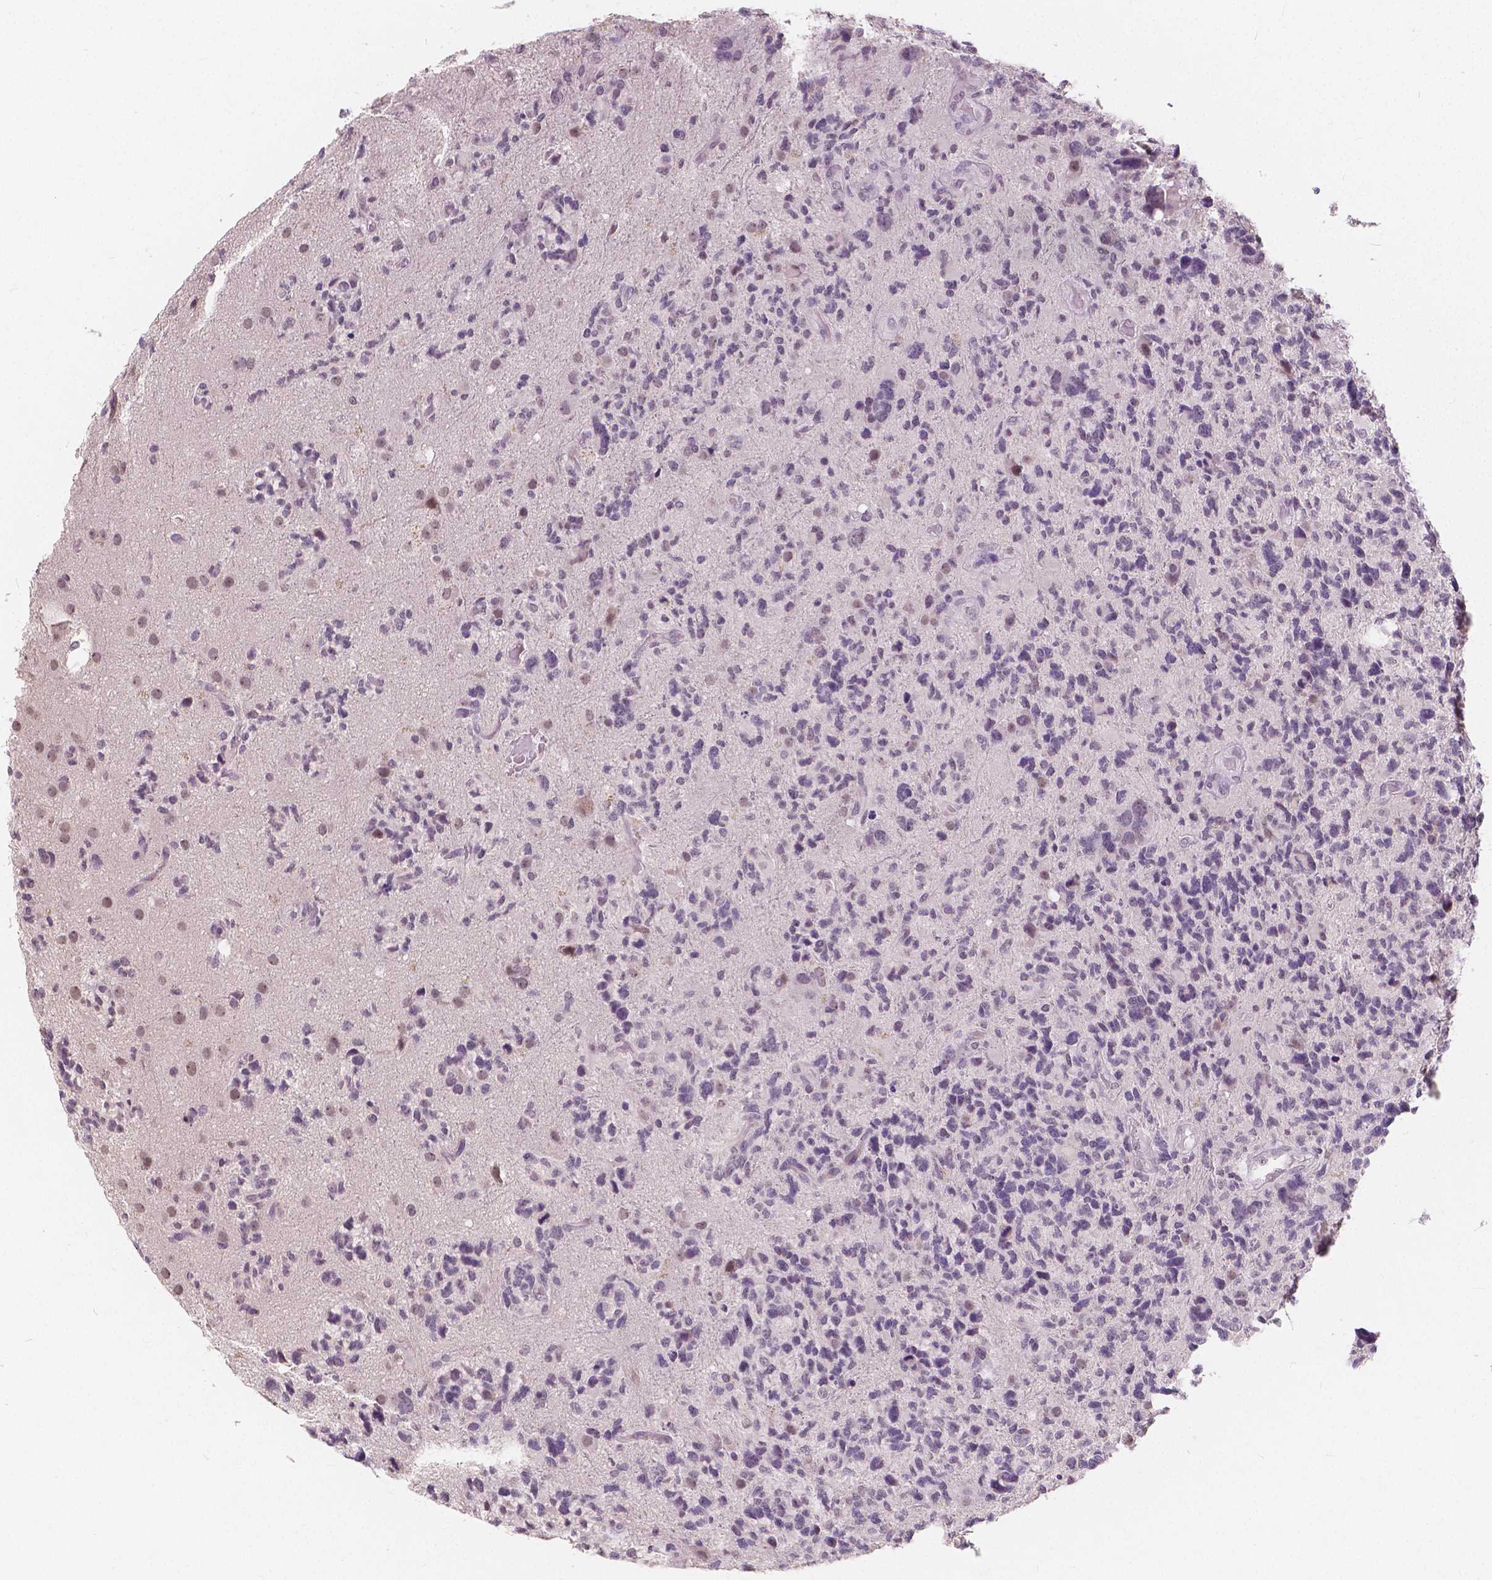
{"staining": {"intensity": "negative", "quantity": "none", "location": "none"}, "tissue": "glioma", "cell_type": "Tumor cells", "image_type": "cancer", "snomed": [{"axis": "morphology", "description": "Glioma, malignant, High grade"}, {"axis": "topography", "description": "Brain"}], "caption": "IHC of human glioma shows no staining in tumor cells.", "gene": "NOLC1", "patient": {"sex": "female", "age": 71}}